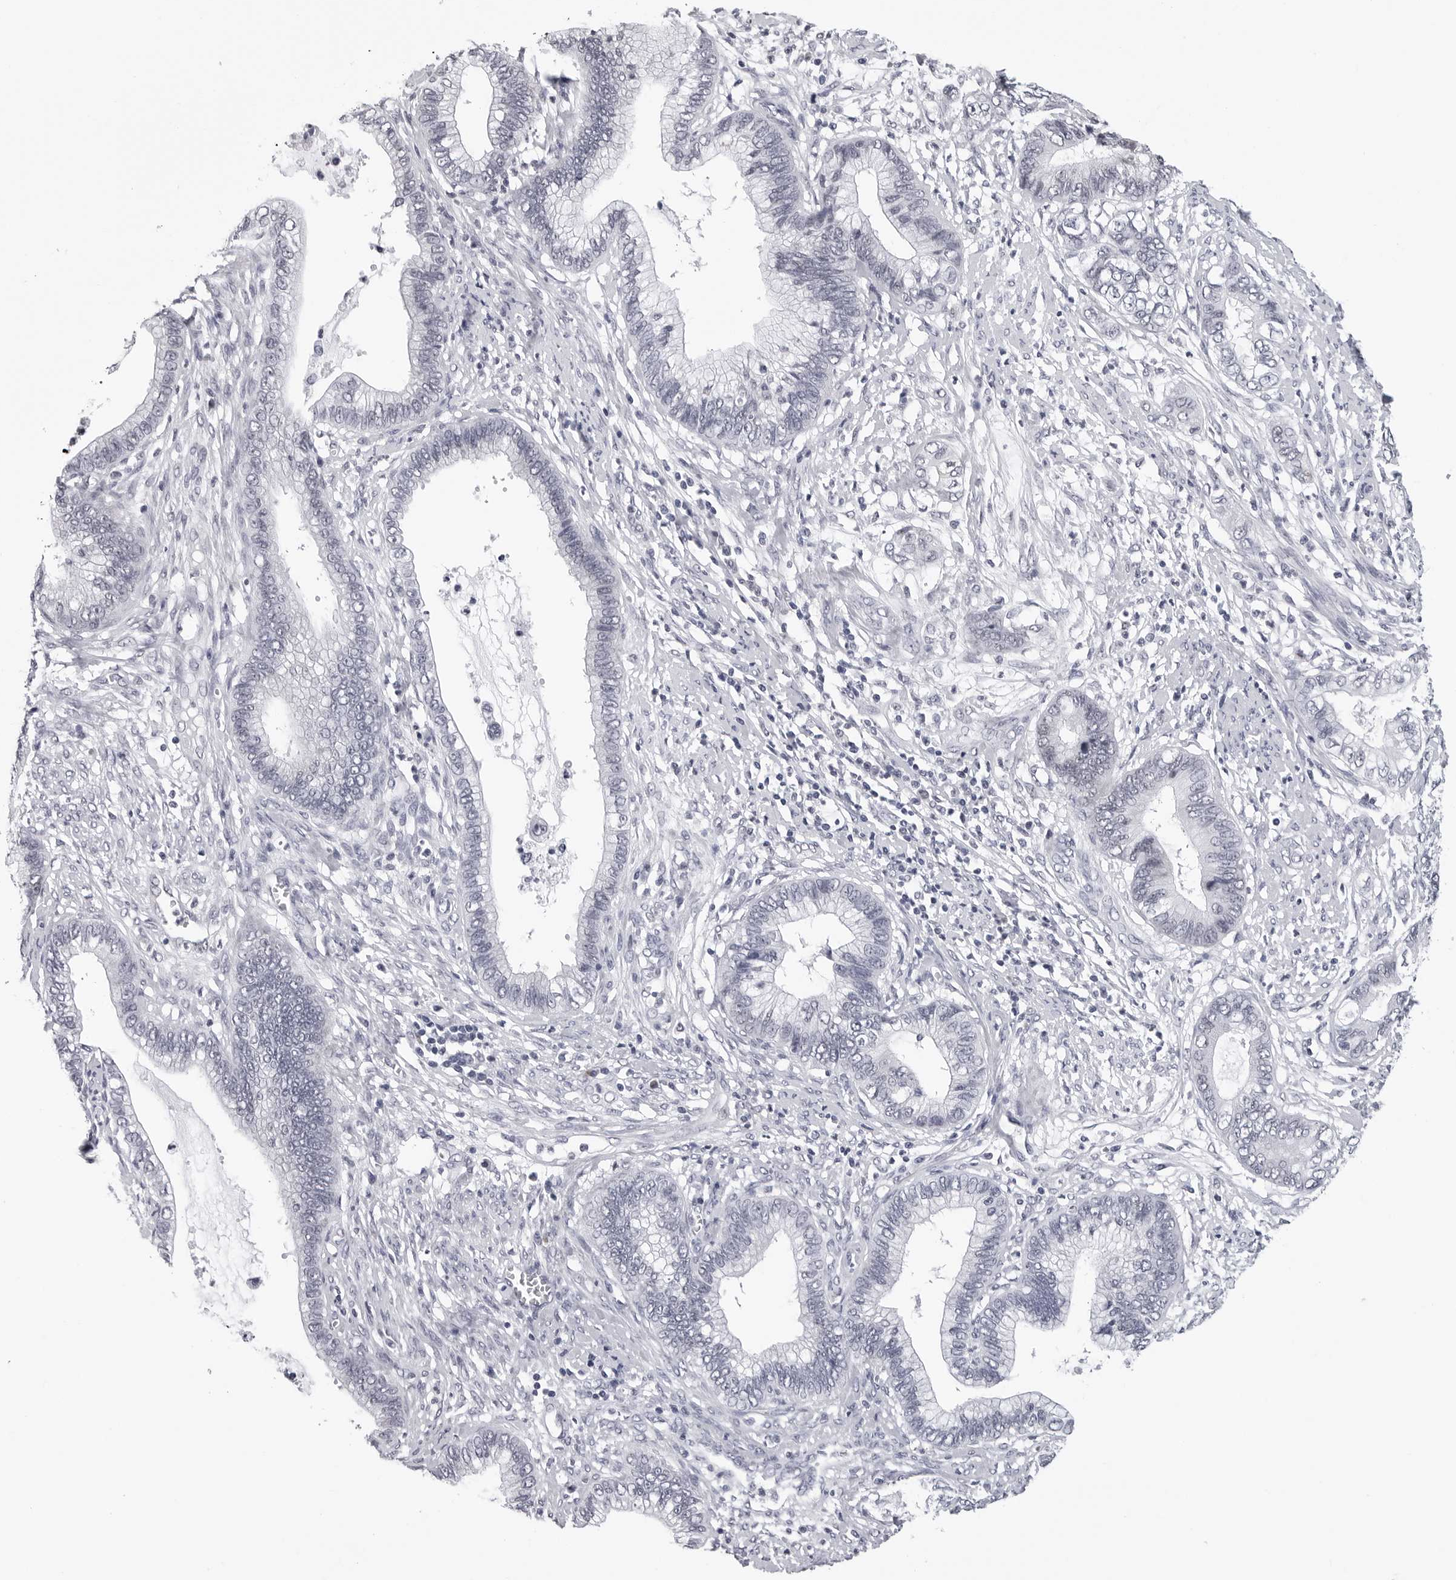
{"staining": {"intensity": "negative", "quantity": "none", "location": "none"}, "tissue": "cervical cancer", "cell_type": "Tumor cells", "image_type": "cancer", "snomed": [{"axis": "morphology", "description": "Adenocarcinoma, NOS"}, {"axis": "topography", "description": "Cervix"}], "caption": "This is a micrograph of immunohistochemistry (IHC) staining of cervical cancer (adenocarcinoma), which shows no staining in tumor cells.", "gene": "GNL2", "patient": {"sex": "female", "age": 44}}